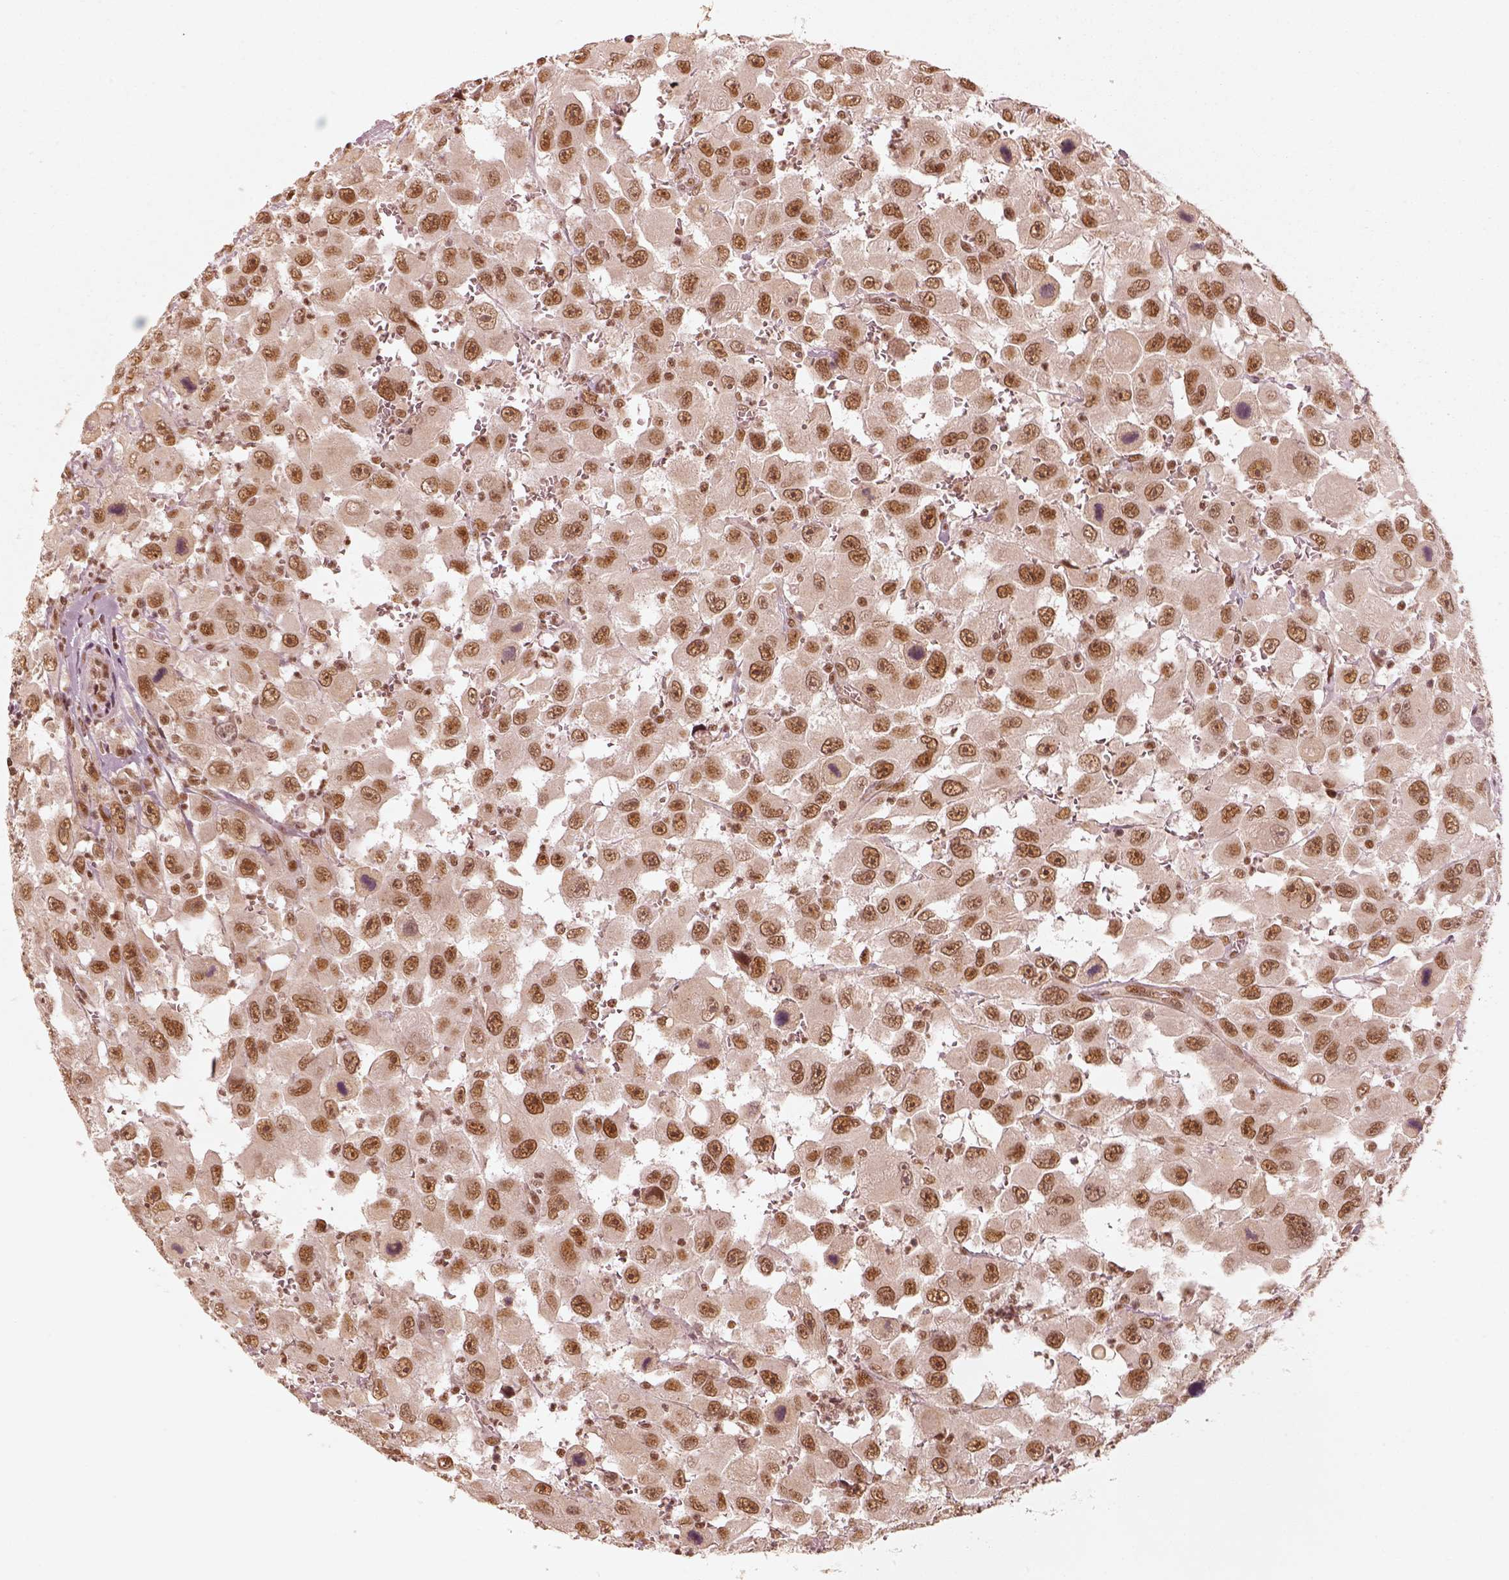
{"staining": {"intensity": "moderate", "quantity": ">75%", "location": "nuclear"}, "tissue": "head and neck cancer", "cell_type": "Tumor cells", "image_type": "cancer", "snomed": [{"axis": "morphology", "description": "Squamous cell carcinoma, NOS"}, {"axis": "morphology", "description": "Squamous cell carcinoma, metastatic, NOS"}, {"axis": "topography", "description": "Oral tissue"}, {"axis": "topography", "description": "Head-Neck"}], "caption": "High-magnification brightfield microscopy of head and neck cancer stained with DAB (3,3'-diaminobenzidine) (brown) and counterstained with hematoxylin (blue). tumor cells exhibit moderate nuclear positivity is identified in about>75% of cells.", "gene": "GMEB2", "patient": {"sex": "female", "age": 85}}